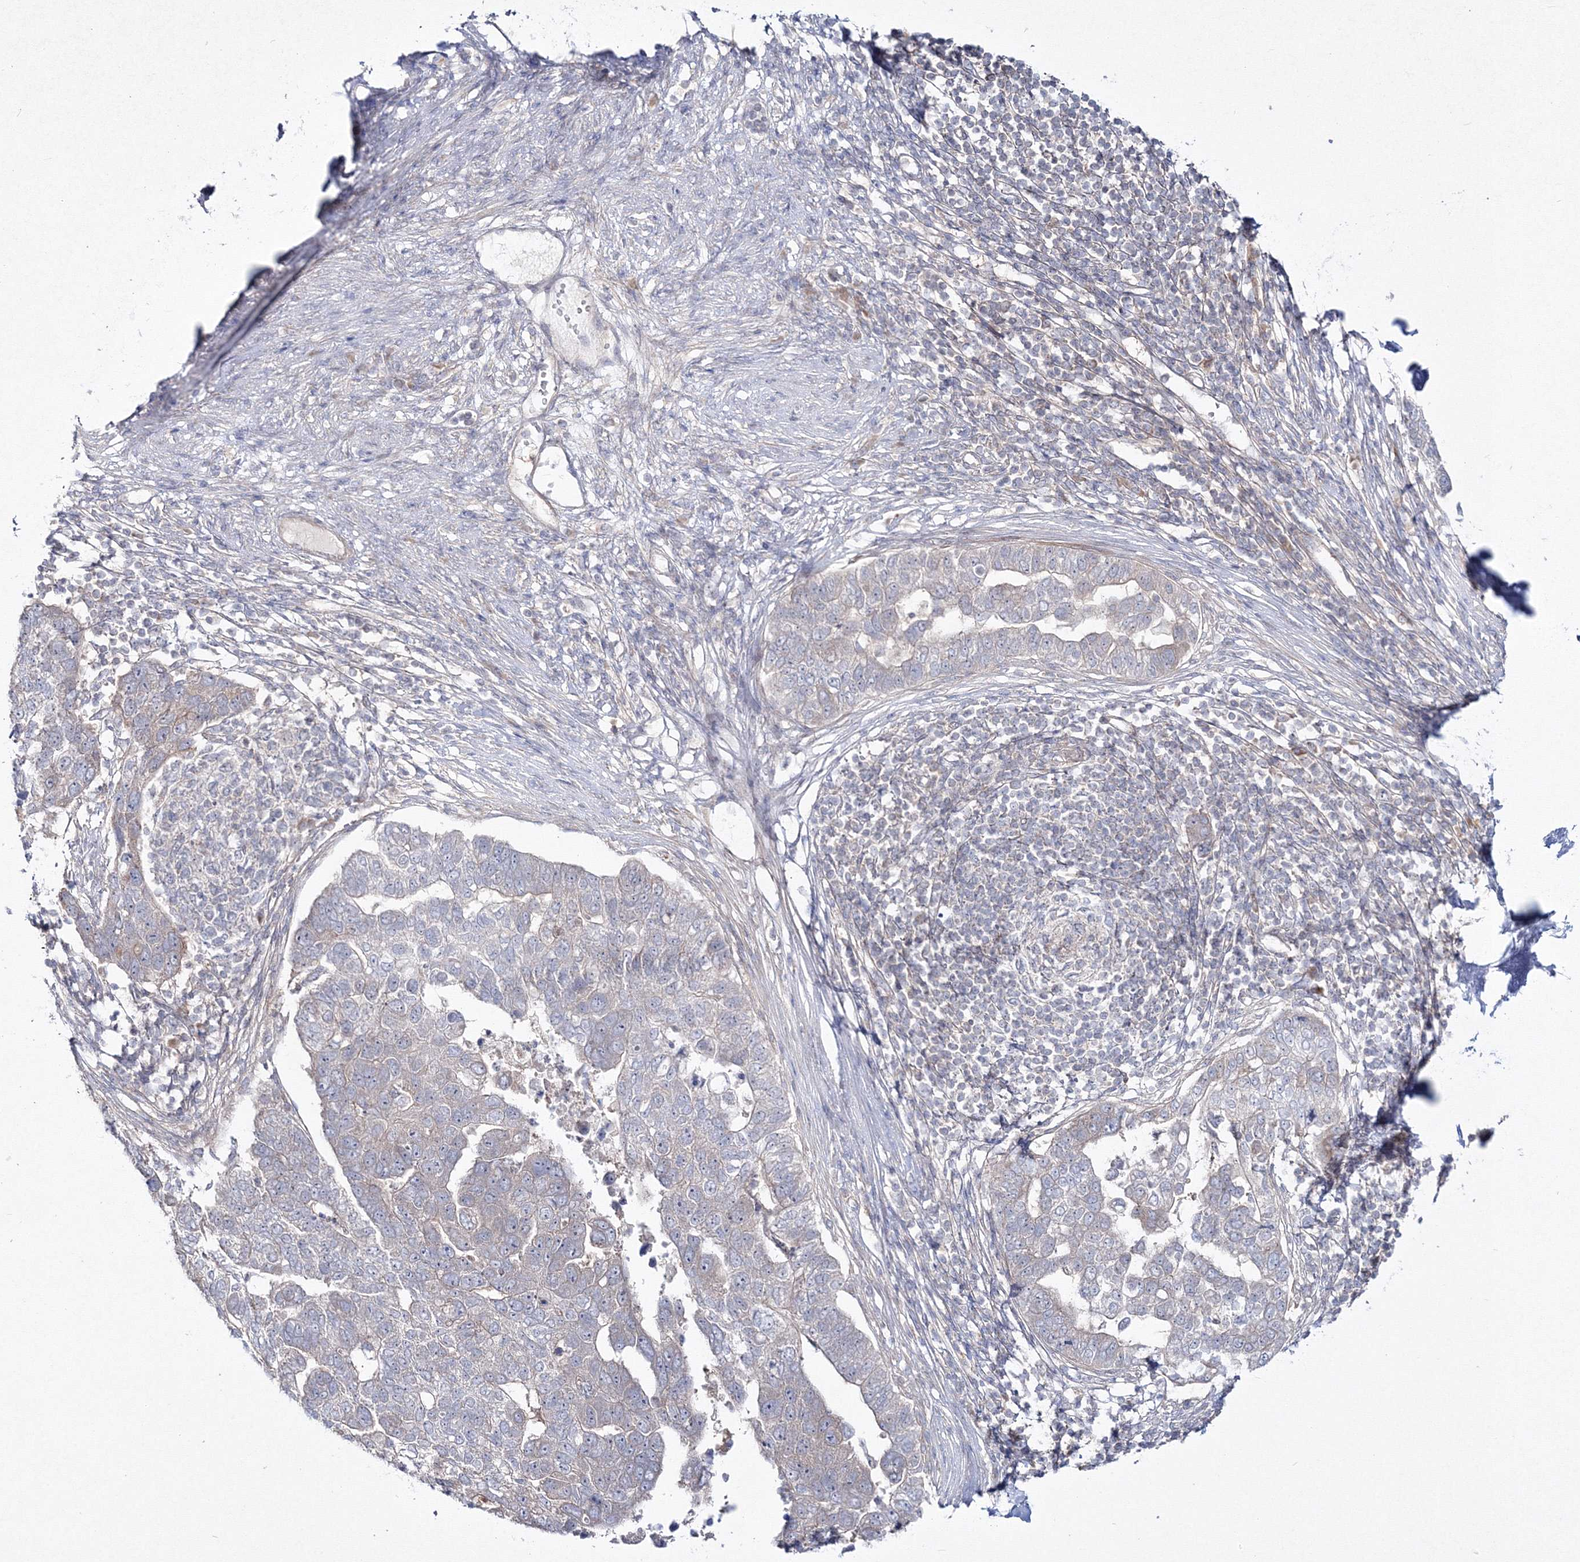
{"staining": {"intensity": "negative", "quantity": "none", "location": "none"}, "tissue": "pancreatic cancer", "cell_type": "Tumor cells", "image_type": "cancer", "snomed": [{"axis": "morphology", "description": "Adenocarcinoma, NOS"}, {"axis": "topography", "description": "Pancreas"}], "caption": "Pancreatic cancer was stained to show a protein in brown. There is no significant staining in tumor cells. (DAB IHC with hematoxylin counter stain).", "gene": "IPMK", "patient": {"sex": "female", "age": 61}}